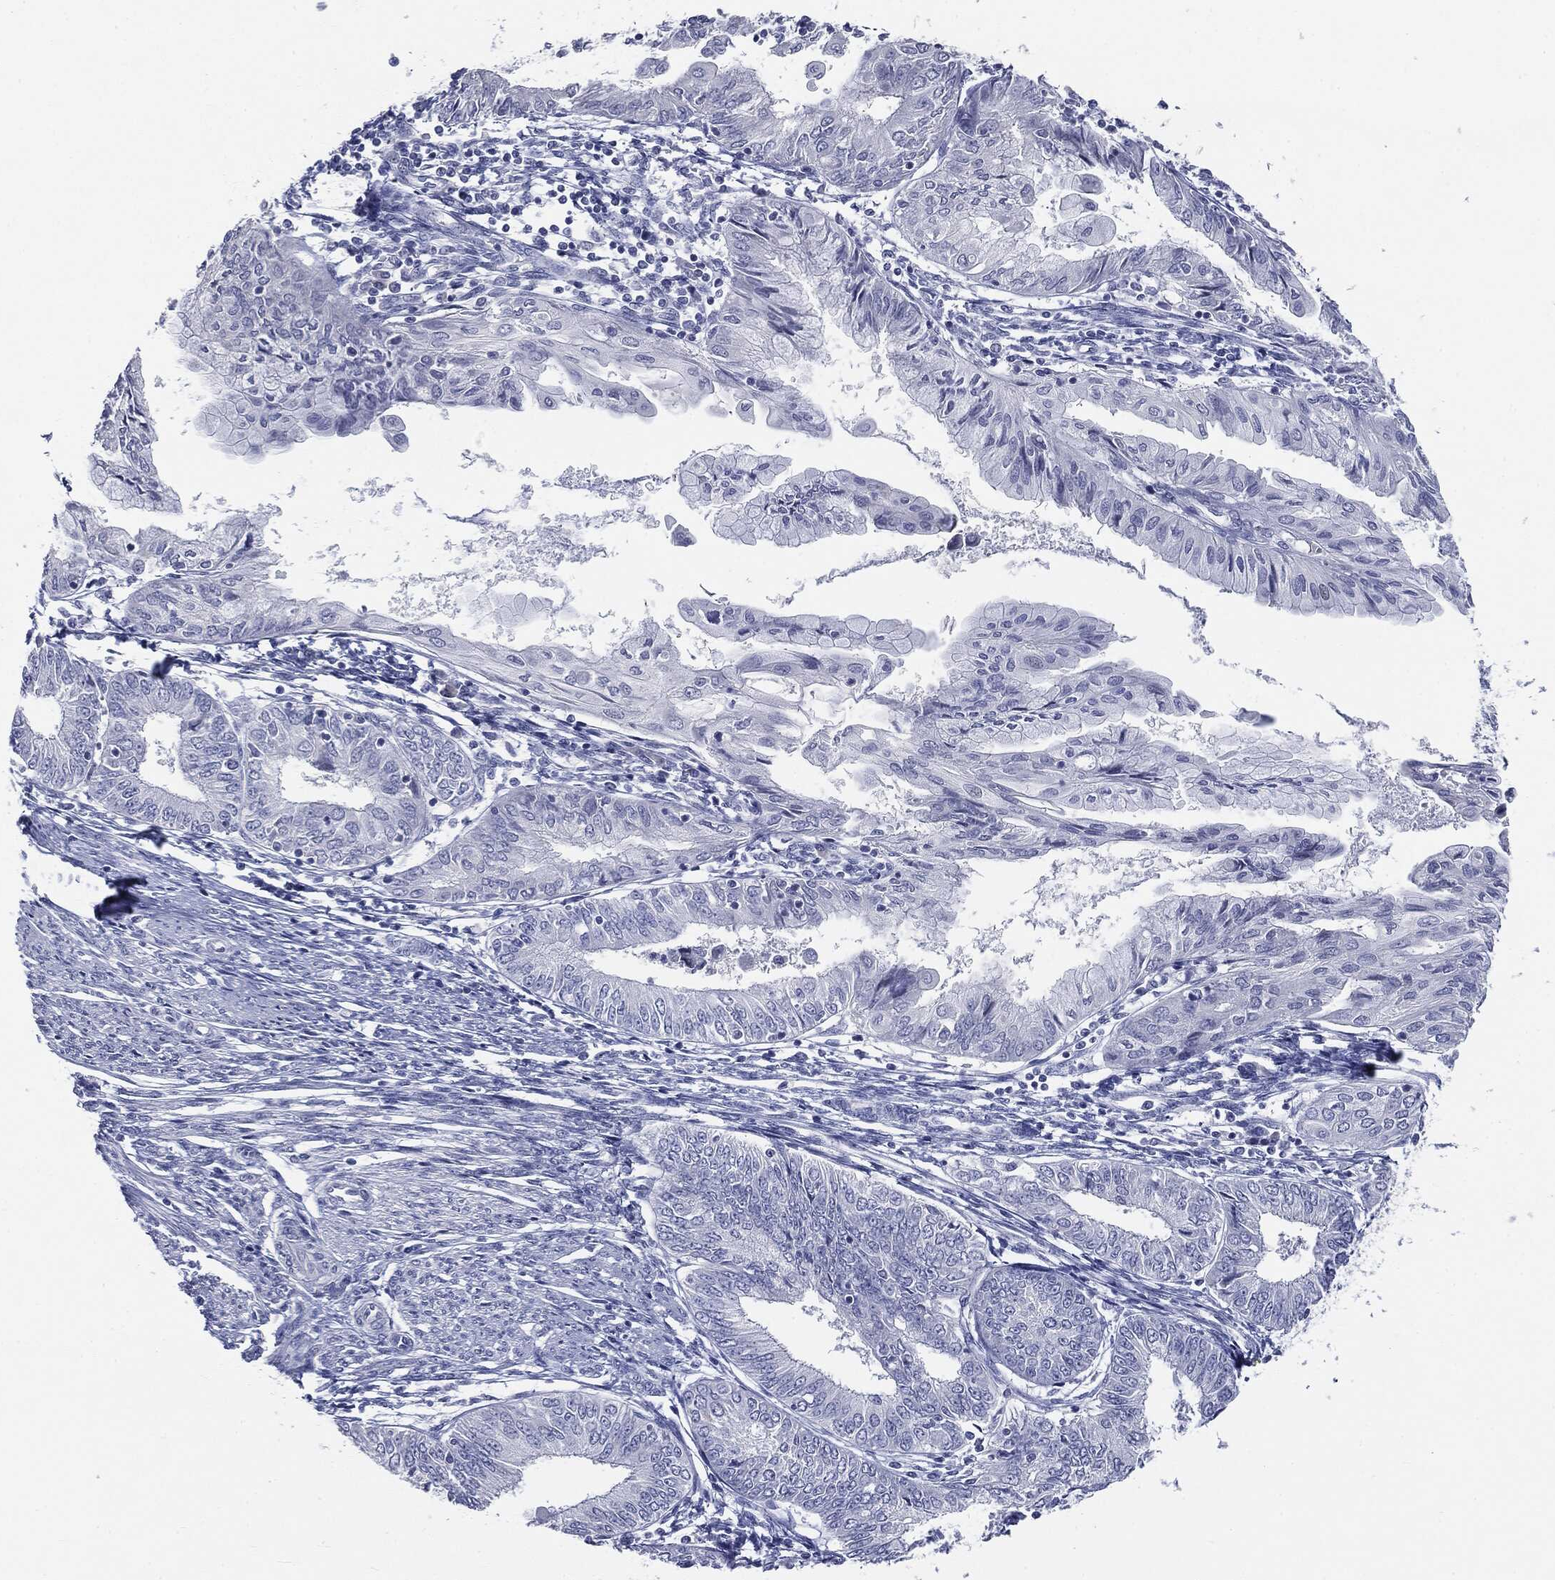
{"staining": {"intensity": "negative", "quantity": "none", "location": "none"}, "tissue": "endometrial cancer", "cell_type": "Tumor cells", "image_type": "cancer", "snomed": [{"axis": "morphology", "description": "Adenocarcinoma, NOS"}, {"axis": "topography", "description": "Endometrium"}], "caption": "This is an immunohistochemistry (IHC) photomicrograph of human endometrial cancer. There is no expression in tumor cells.", "gene": "CGB1", "patient": {"sex": "female", "age": 68}}